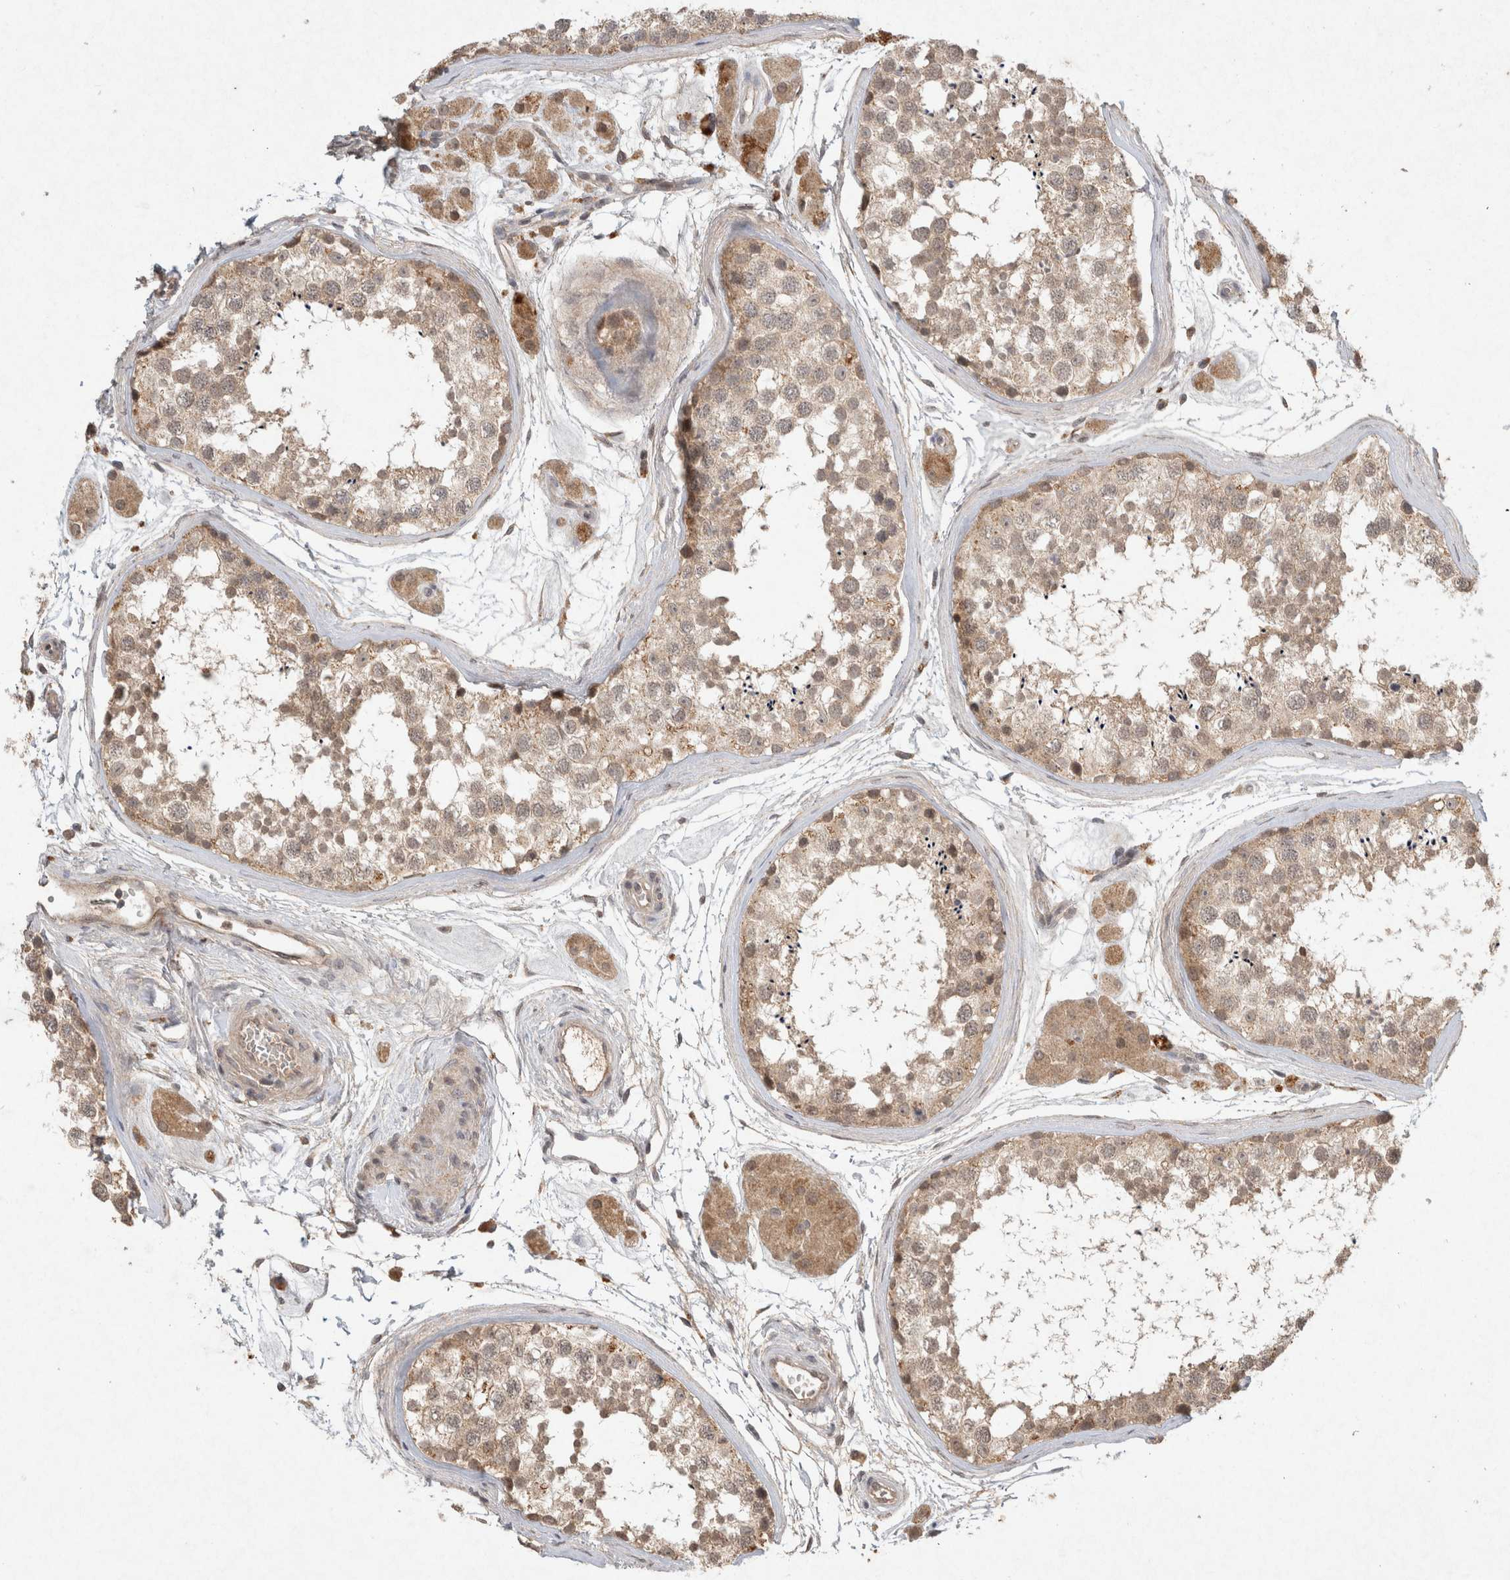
{"staining": {"intensity": "weak", "quantity": ">75%", "location": "cytoplasmic/membranous"}, "tissue": "testis", "cell_type": "Cells in seminiferous ducts", "image_type": "normal", "snomed": [{"axis": "morphology", "description": "Normal tissue, NOS"}, {"axis": "topography", "description": "Testis"}], "caption": "Protein expression analysis of unremarkable testis exhibits weak cytoplasmic/membranous expression in approximately >75% of cells in seminiferous ducts. Nuclei are stained in blue.", "gene": "LOXL2", "patient": {"sex": "male", "age": 56}}